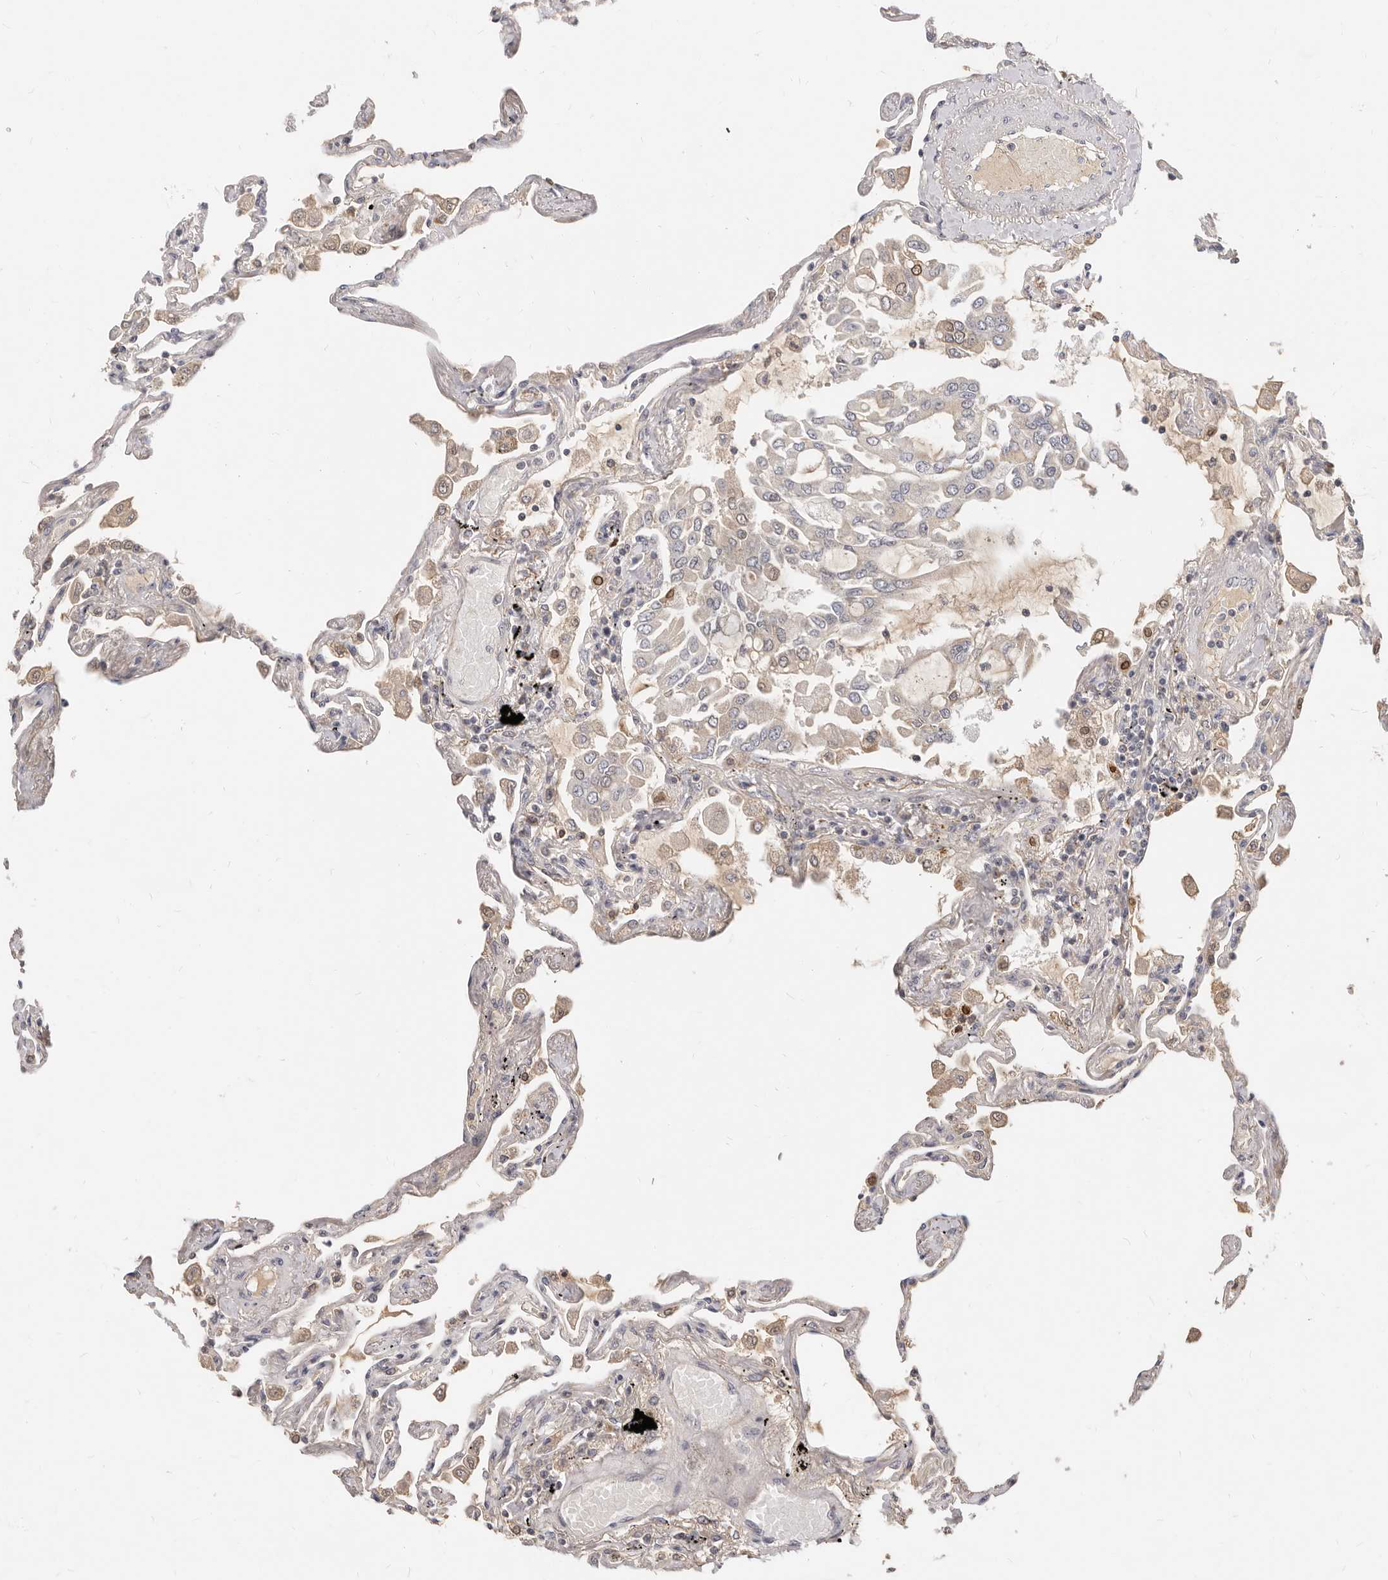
{"staining": {"intensity": "negative", "quantity": "none", "location": "none"}, "tissue": "lung", "cell_type": "Alveolar cells", "image_type": "normal", "snomed": [{"axis": "morphology", "description": "Normal tissue, NOS"}, {"axis": "topography", "description": "Lung"}], "caption": "Immunohistochemistry (IHC) of normal human lung displays no staining in alveolar cells.", "gene": "MICALL2", "patient": {"sex": "female", "age": 67}}